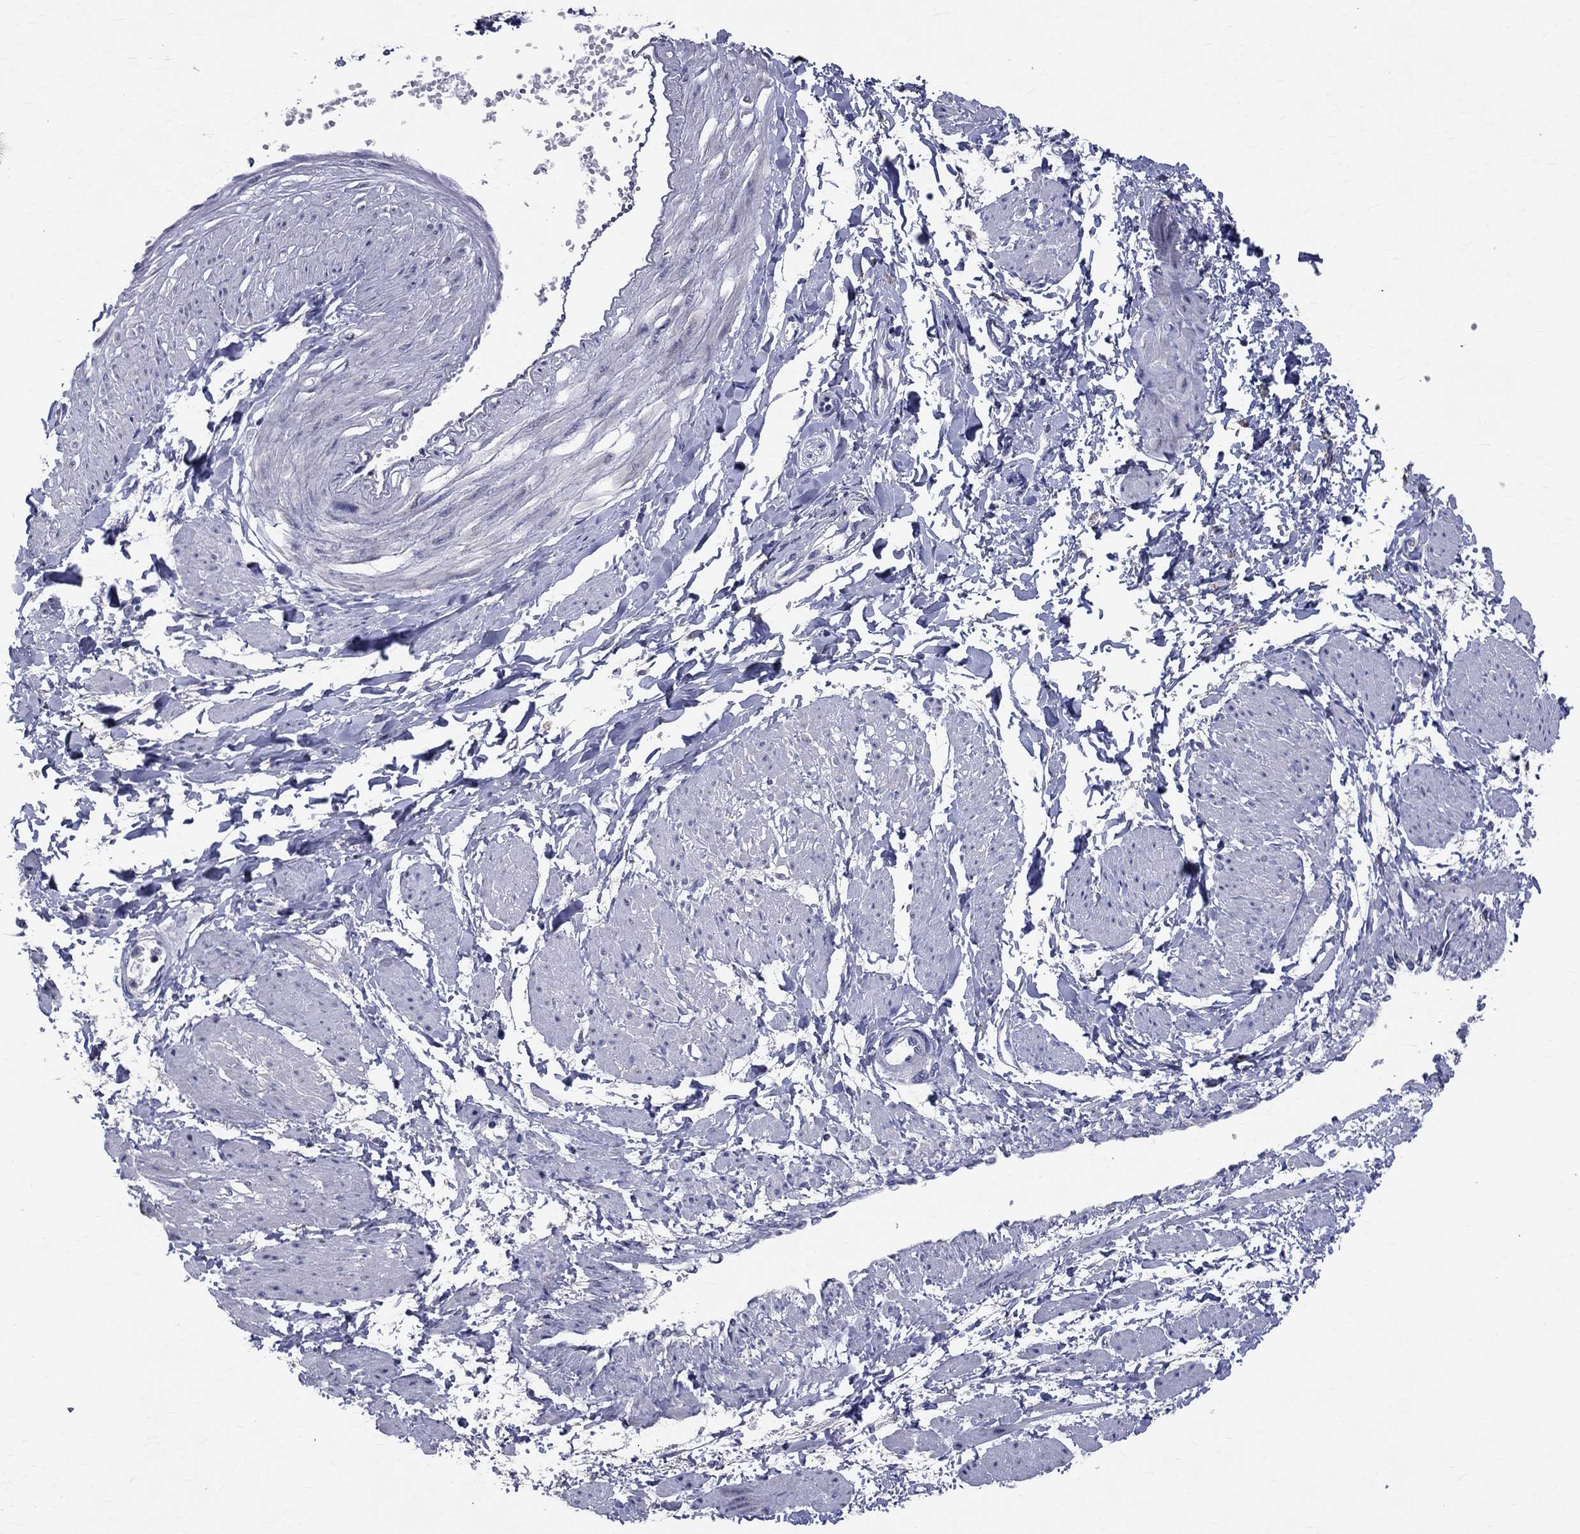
{"staining": {"intensity": "negative", "quantity": "none", "location": "none"}, "tissue": "smooth muscle", "cell_type": "Smooth muscle cells", "image_type": "normal", "snomed": [{"axis": "morphology", "description": "Normal tissue, NOS"}, {"axis": "topography", "description": "Smooth muscle"}, {"axis": "topography", "description": "Uterus"}], "caption": "Photomicrograph shows no protein expression in smooth muscle cells of benign smooth muscle.", "gene": "SLC4A10", "patient": {"sex": "female", "age": 39}}